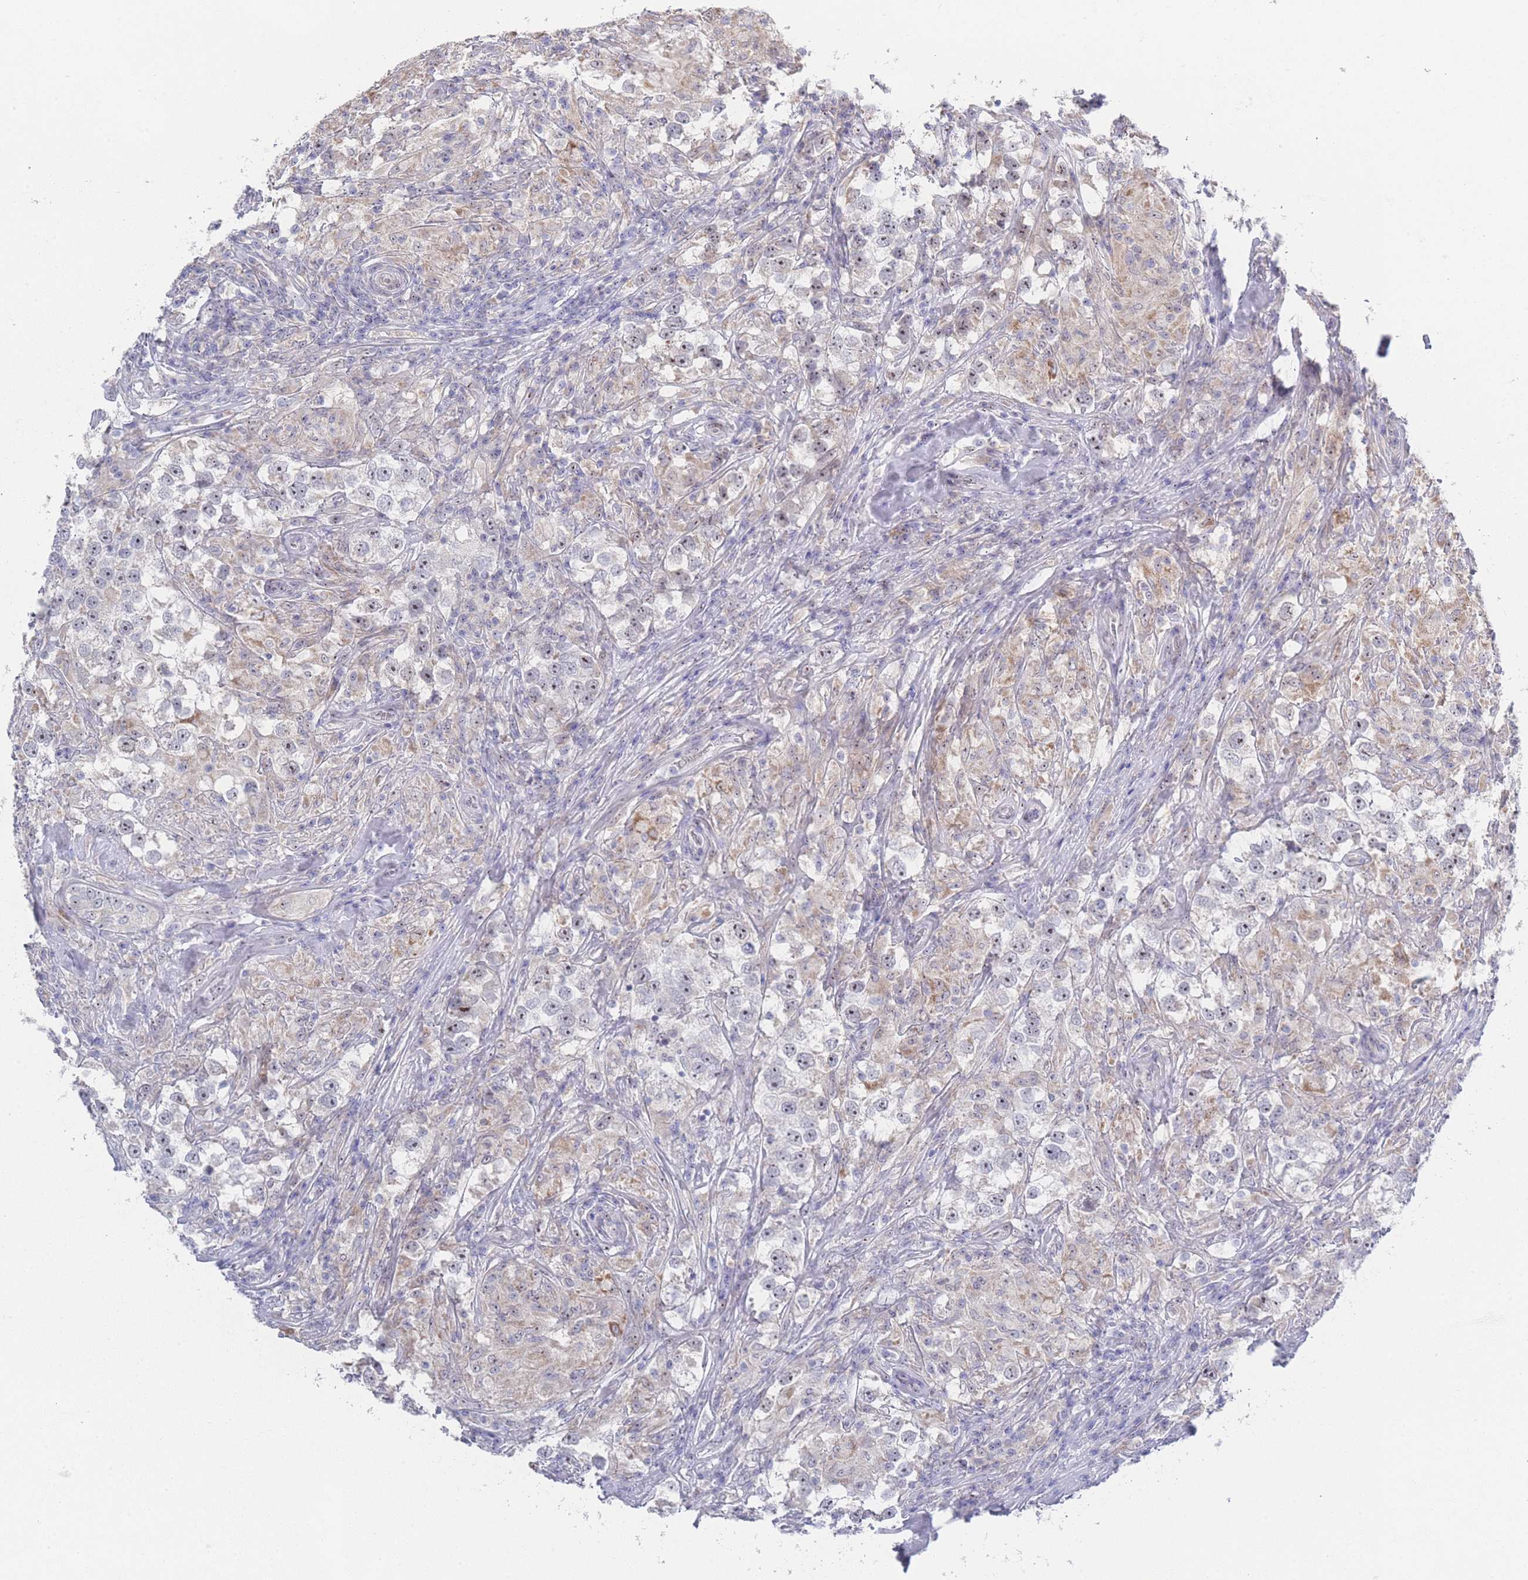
{"staining": {"intensity": "moderate", "quantity": "25%-75%", "location": "nuclear"}, "tissue": "testis cancer", "cell_type": "Tumor cells", "image_type": "cancer", "snomed": [{"axis": "morphology", "description": "Seminoma, NOS"}, {"axis": "topography", "description": "Testis"}], "caption": "Protein staining demonstrates moderate nuclear positivity in about 25%-75% of tumor cells in seminoma (testis). (brown staining indicates protein expression, while blue staining denotes nuclei).", "gene": "ZNF142", "patient": {"sex": "male", "age": 46}}